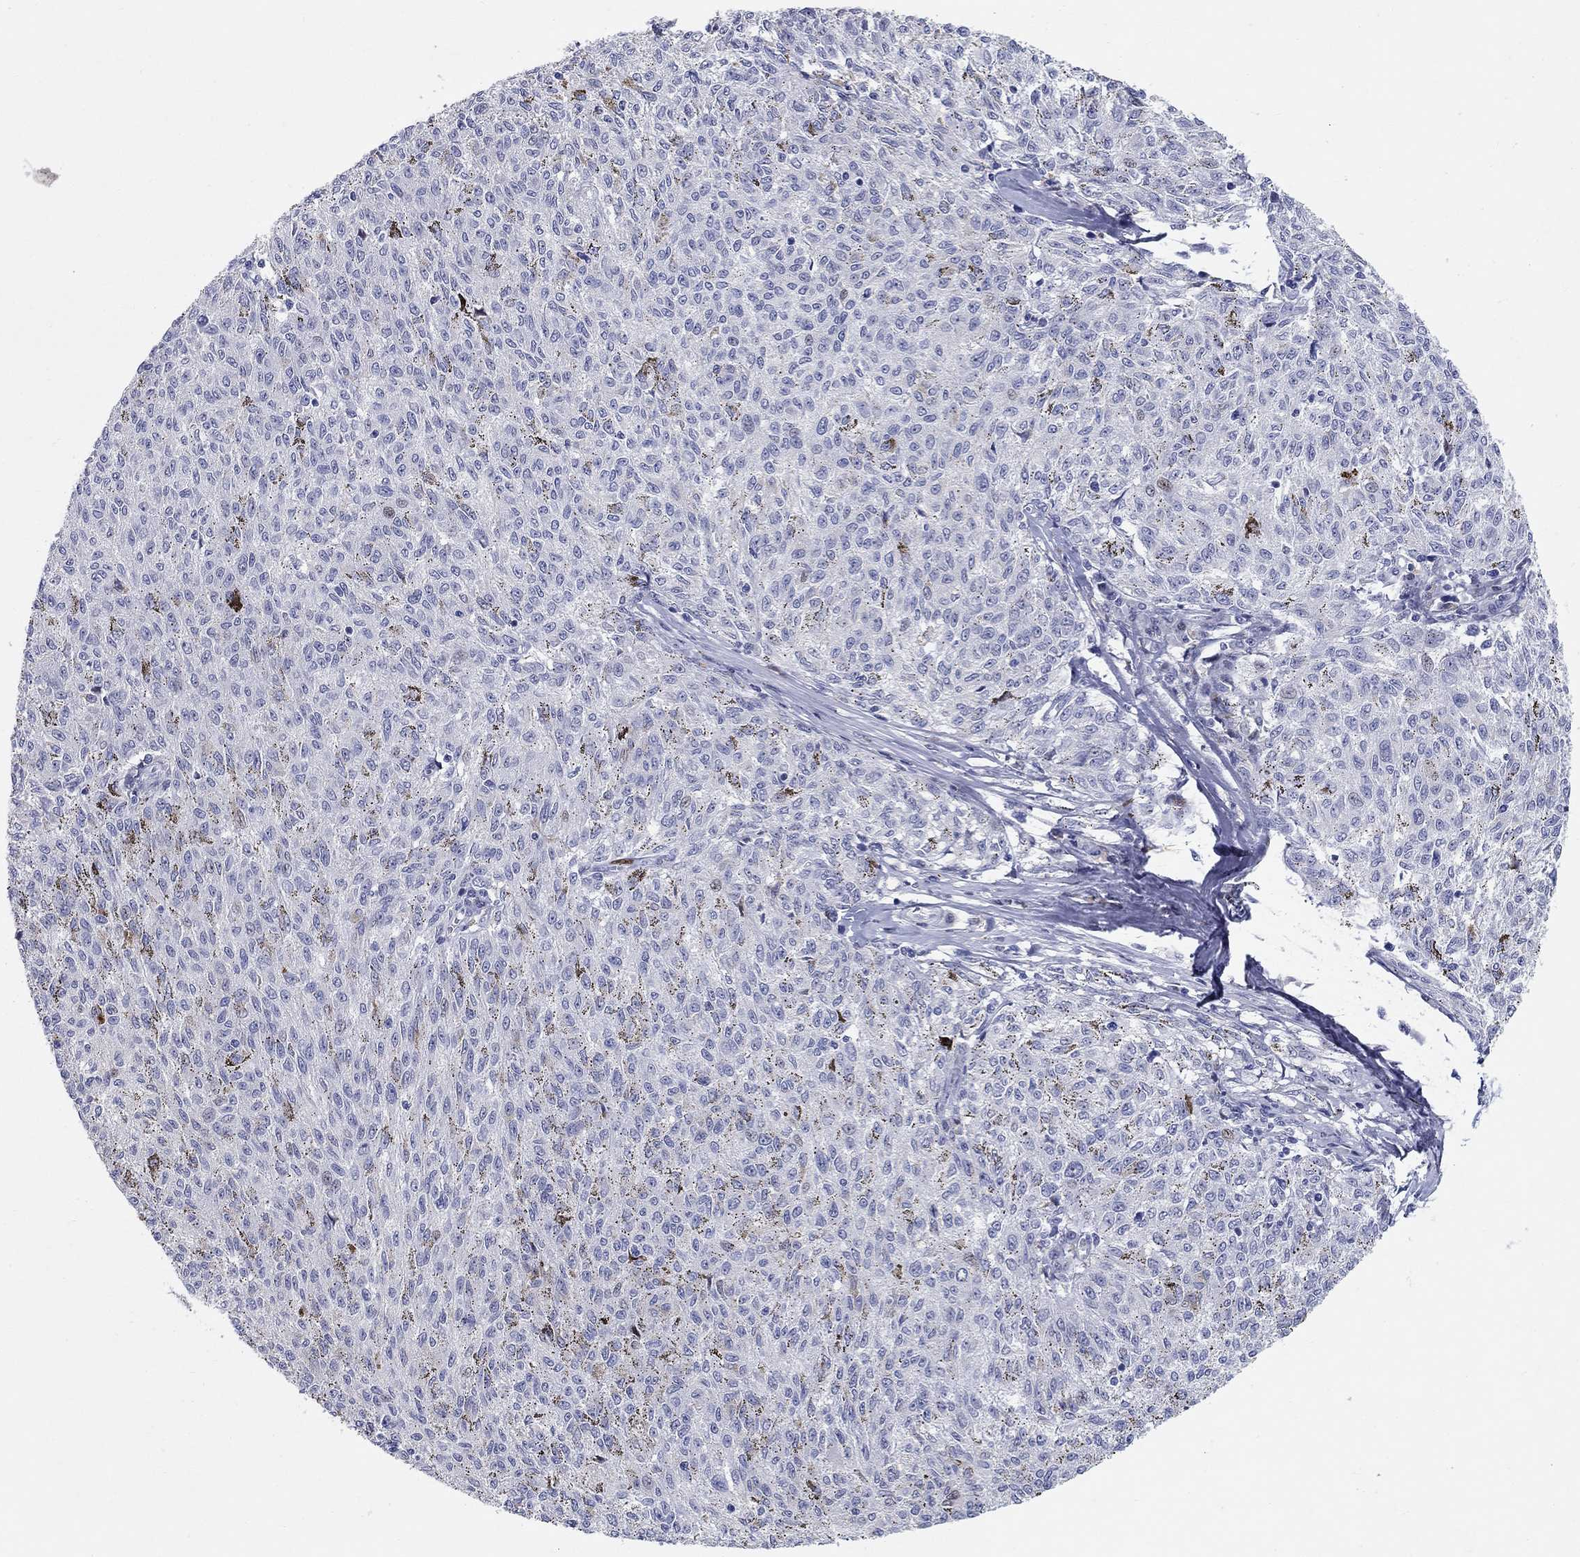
{"staining": {"intensity": "negative", "quantity": "none", "location": "none"}, "tissue": "melanoma", "cell_type": "Tumor cells", "image_type": "cancer", "snomed": [{"axis": "morphology", "description": "Malignant melanoma, NOS"}, {"axis": "topography", "description": "Skin"}], "caption": "Tumor cells show no significant protein positivity in malignant melanoma. (DAB immunohistochemistry with hematoxylin counter stain).", "gene": "RAPGEF5", "patient": {"sex": "female", "age": 72}}